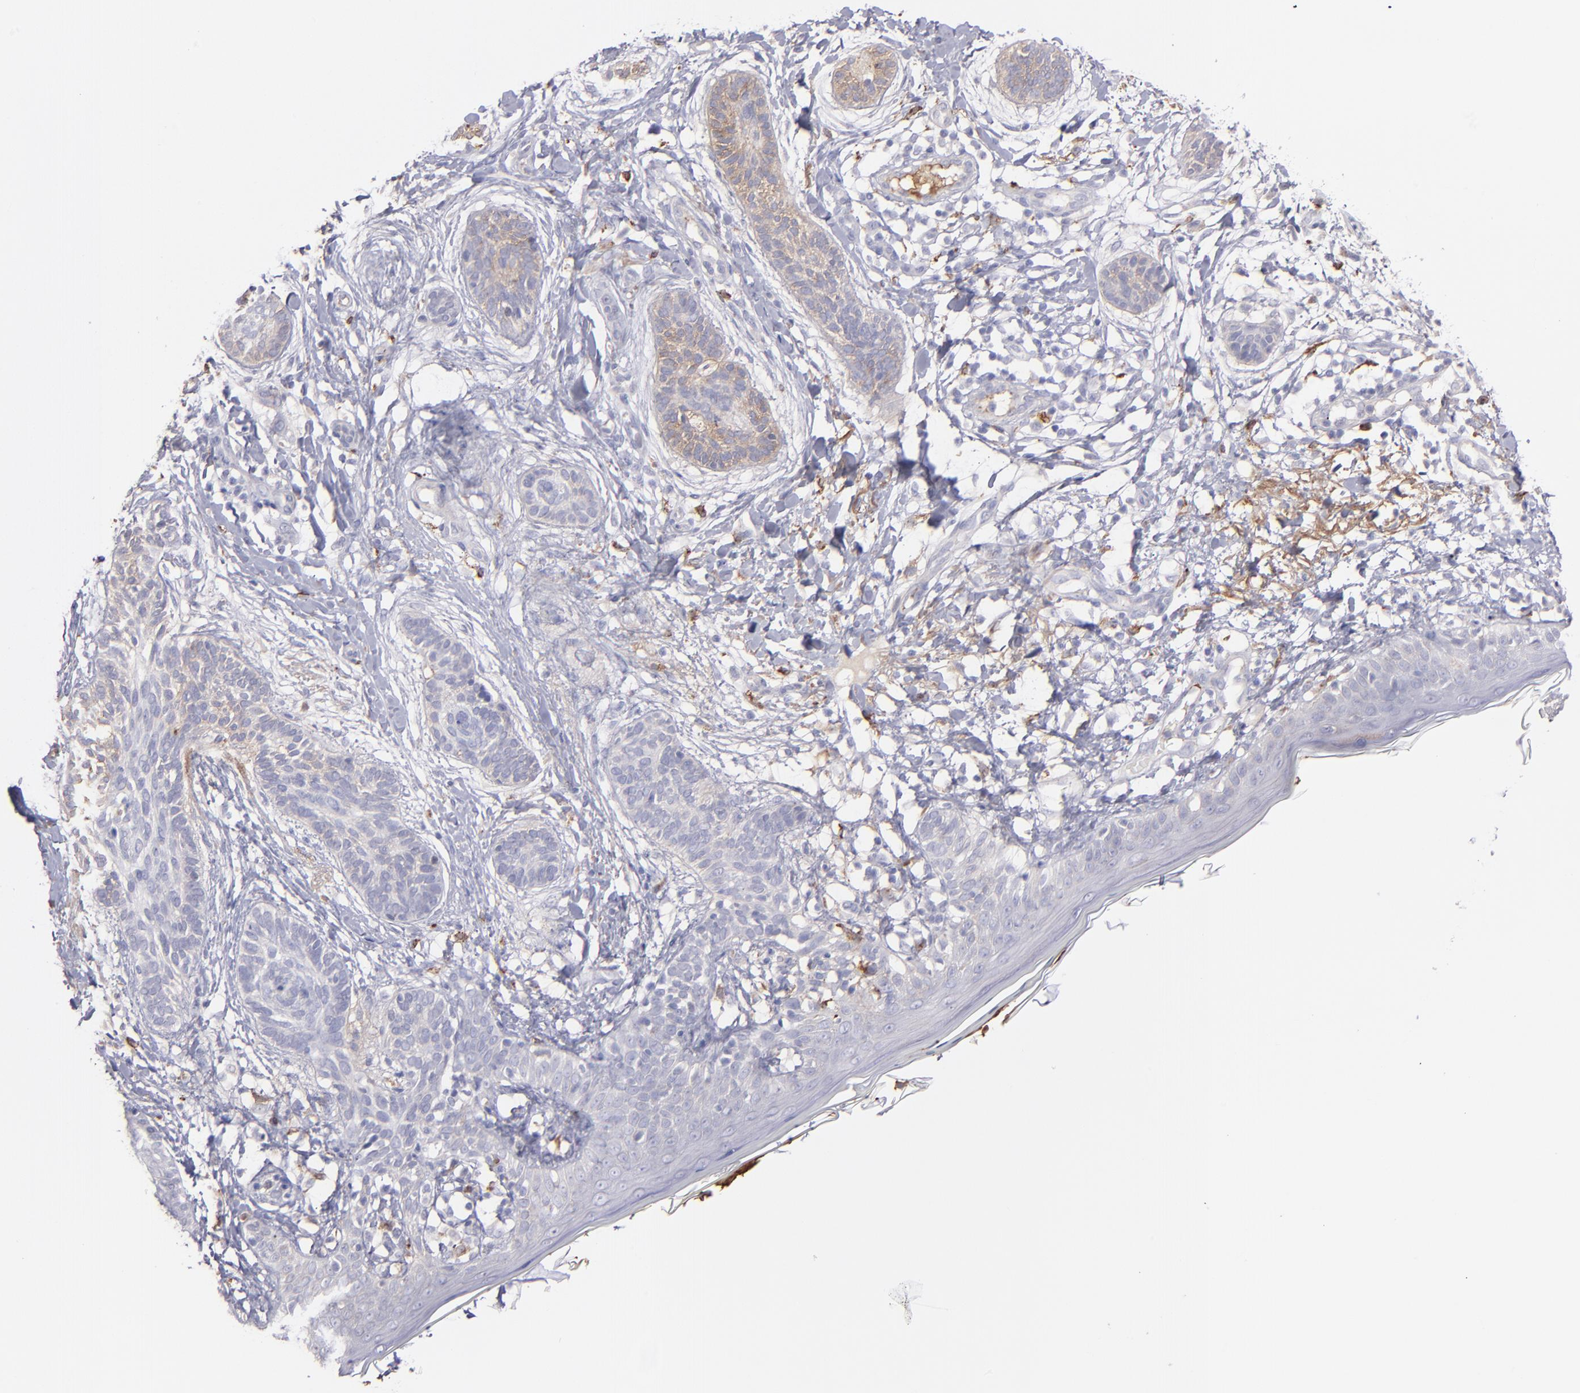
{"staining": {"intensity": "weak", "quantity": "<25%", "location": "cytoplasmic/membranous"}, "tissue": "skin cancer", "cell_type": "Tumor cells", "image_type": "cancer", "snomed": [{"axis": "morphology", "description": "Normal tissue, NOS"}, {"axis": "morphology", "description": "Basal cell carcinoma"}, {"axis": "topography", "description": "Skin"}], "caption": "The histopathology image displays no staining of tumor cells in skin basal cell carcinoma.", "gene": "C1QA", "patient": {"sex": "male", "age": 63}}